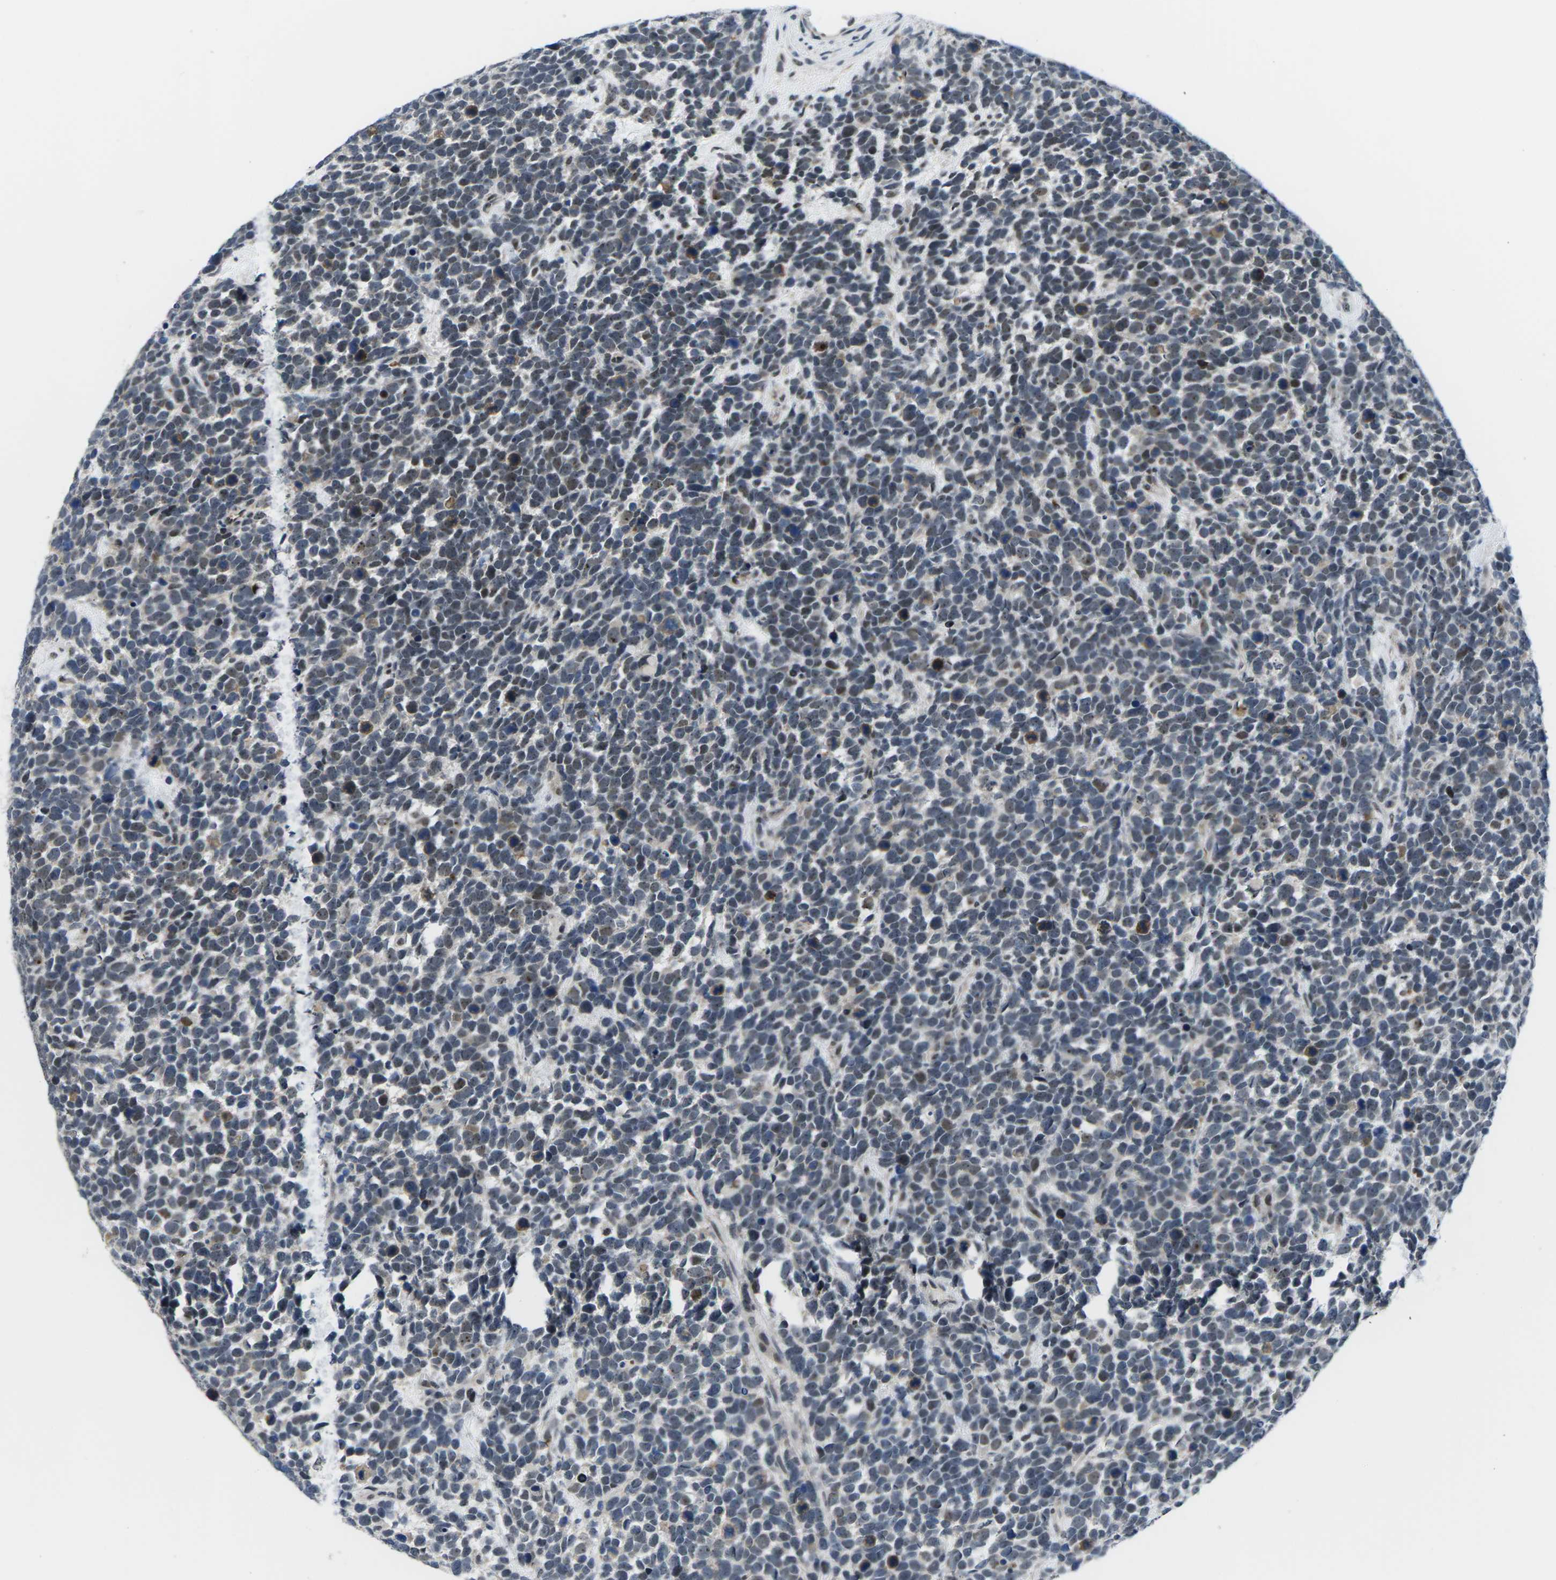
{"staining": {"intensity": "weak", "quantity": "<25%", "location": "nuclear"}, "tissue": "urothelial cancer", "cell_type": "Tumor cells", "image_type": "cancer", "snomed": [{"axis": "morphology", "description": "Urothelial carcinoma, High grade"}, {"axis": "topography", "description": "Urinary bladder"}], "caption": "IHC image of urothelial carcinoma (high-grade) stained for a protein (brown), which shows no positivity in tumor cells.", "gene": "NSRP1", "patient": {"sex": "female", "age": 82}}